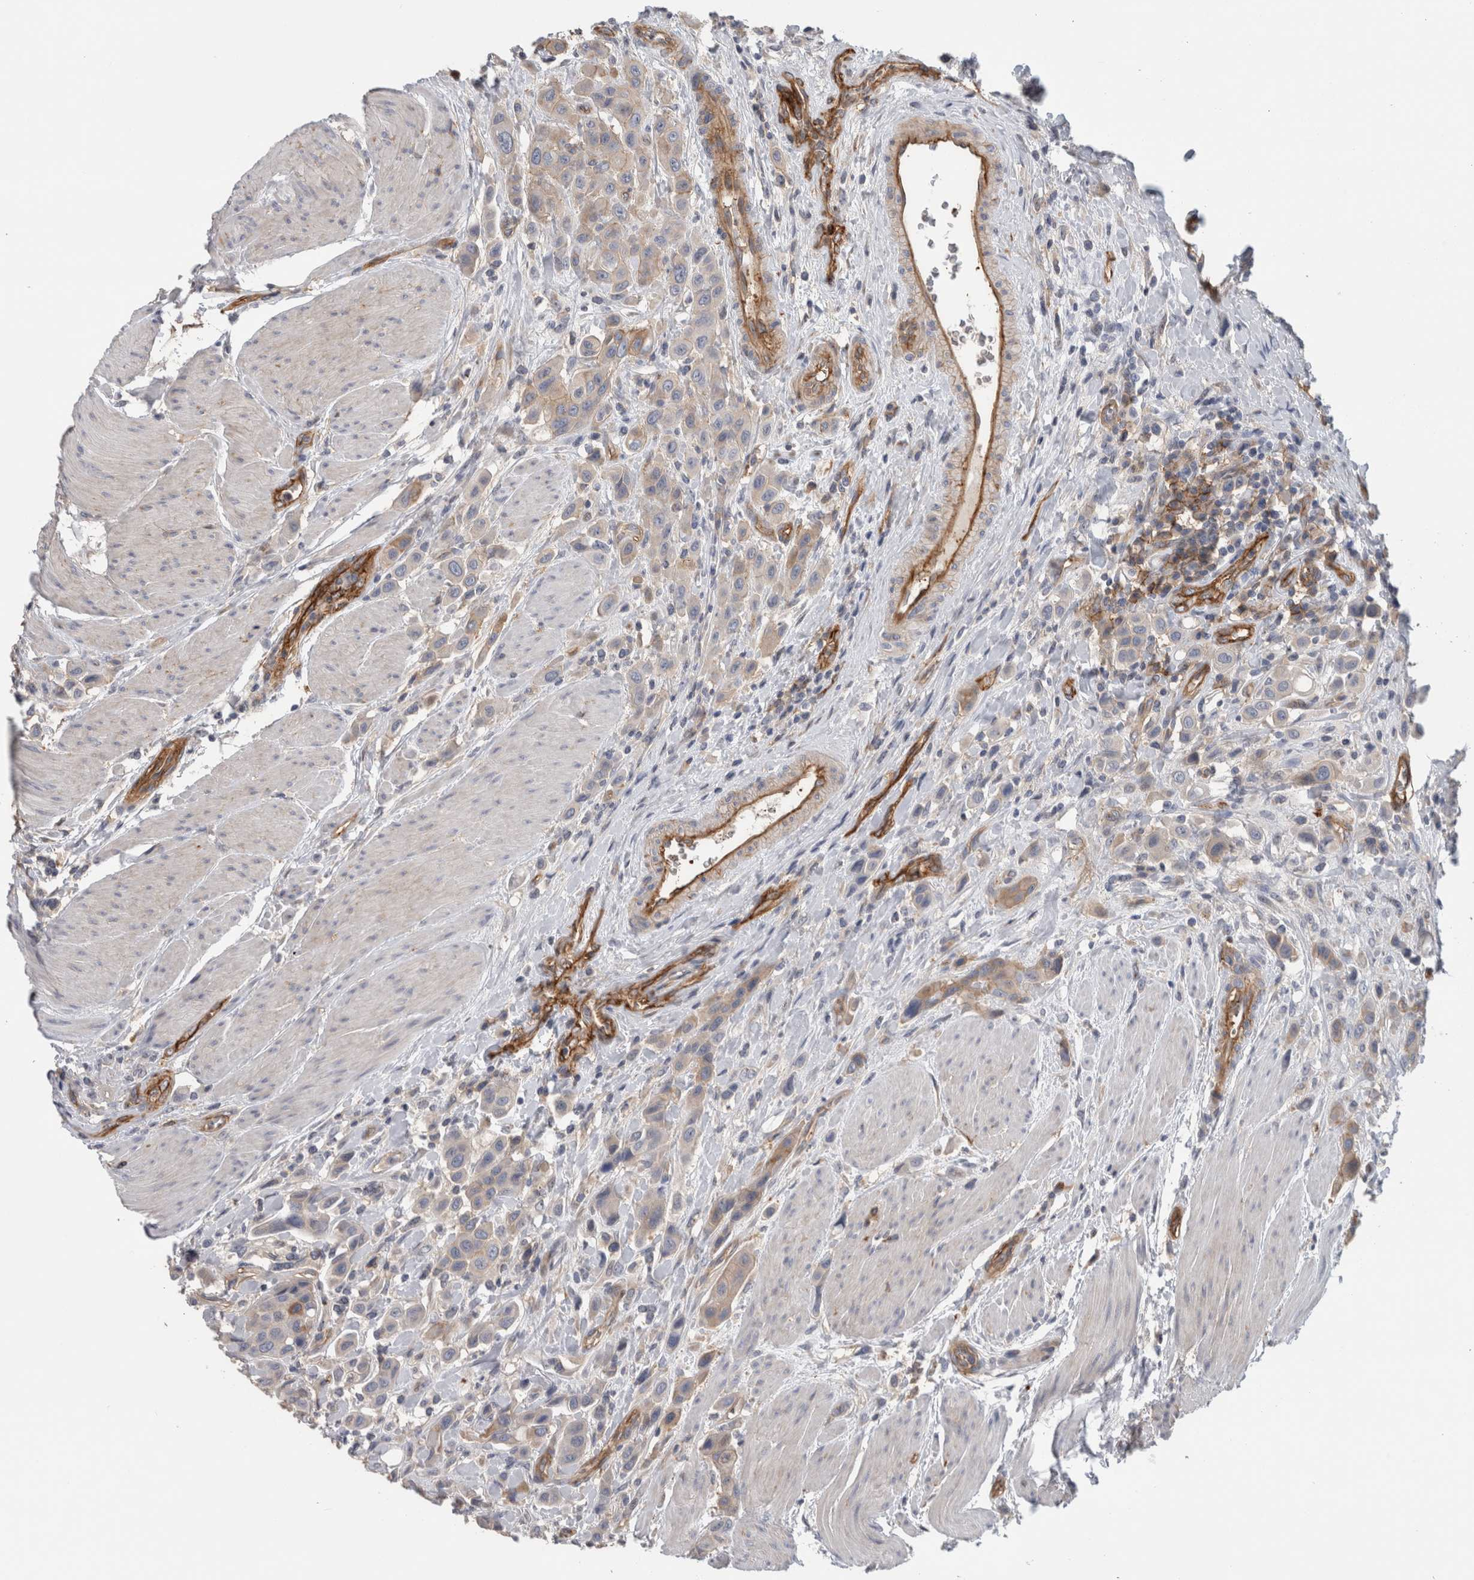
{"staining": {"intensity": "weak", "quantity": "25%-75%", "location": "cytoplasmic/membranous"}, "tissue": "urothelial cancer", "cell_type": "Tumor cells", "image_type": "cancer", "snomed": [{"axis": "morphology", "description": "Urothelial carcinoma, High grade"}, {"axis": "topography", "description": "Urinary bladder"}], "caption": "About 25%-75% of tumor cells in human urothelial carcinoma (high-grade) display weak cytoplasmic/membranous protein expression as visualized by brown immunohistochemical staining.", "gene": "CD59", "patient": {"sex": "male", "age": 50}}